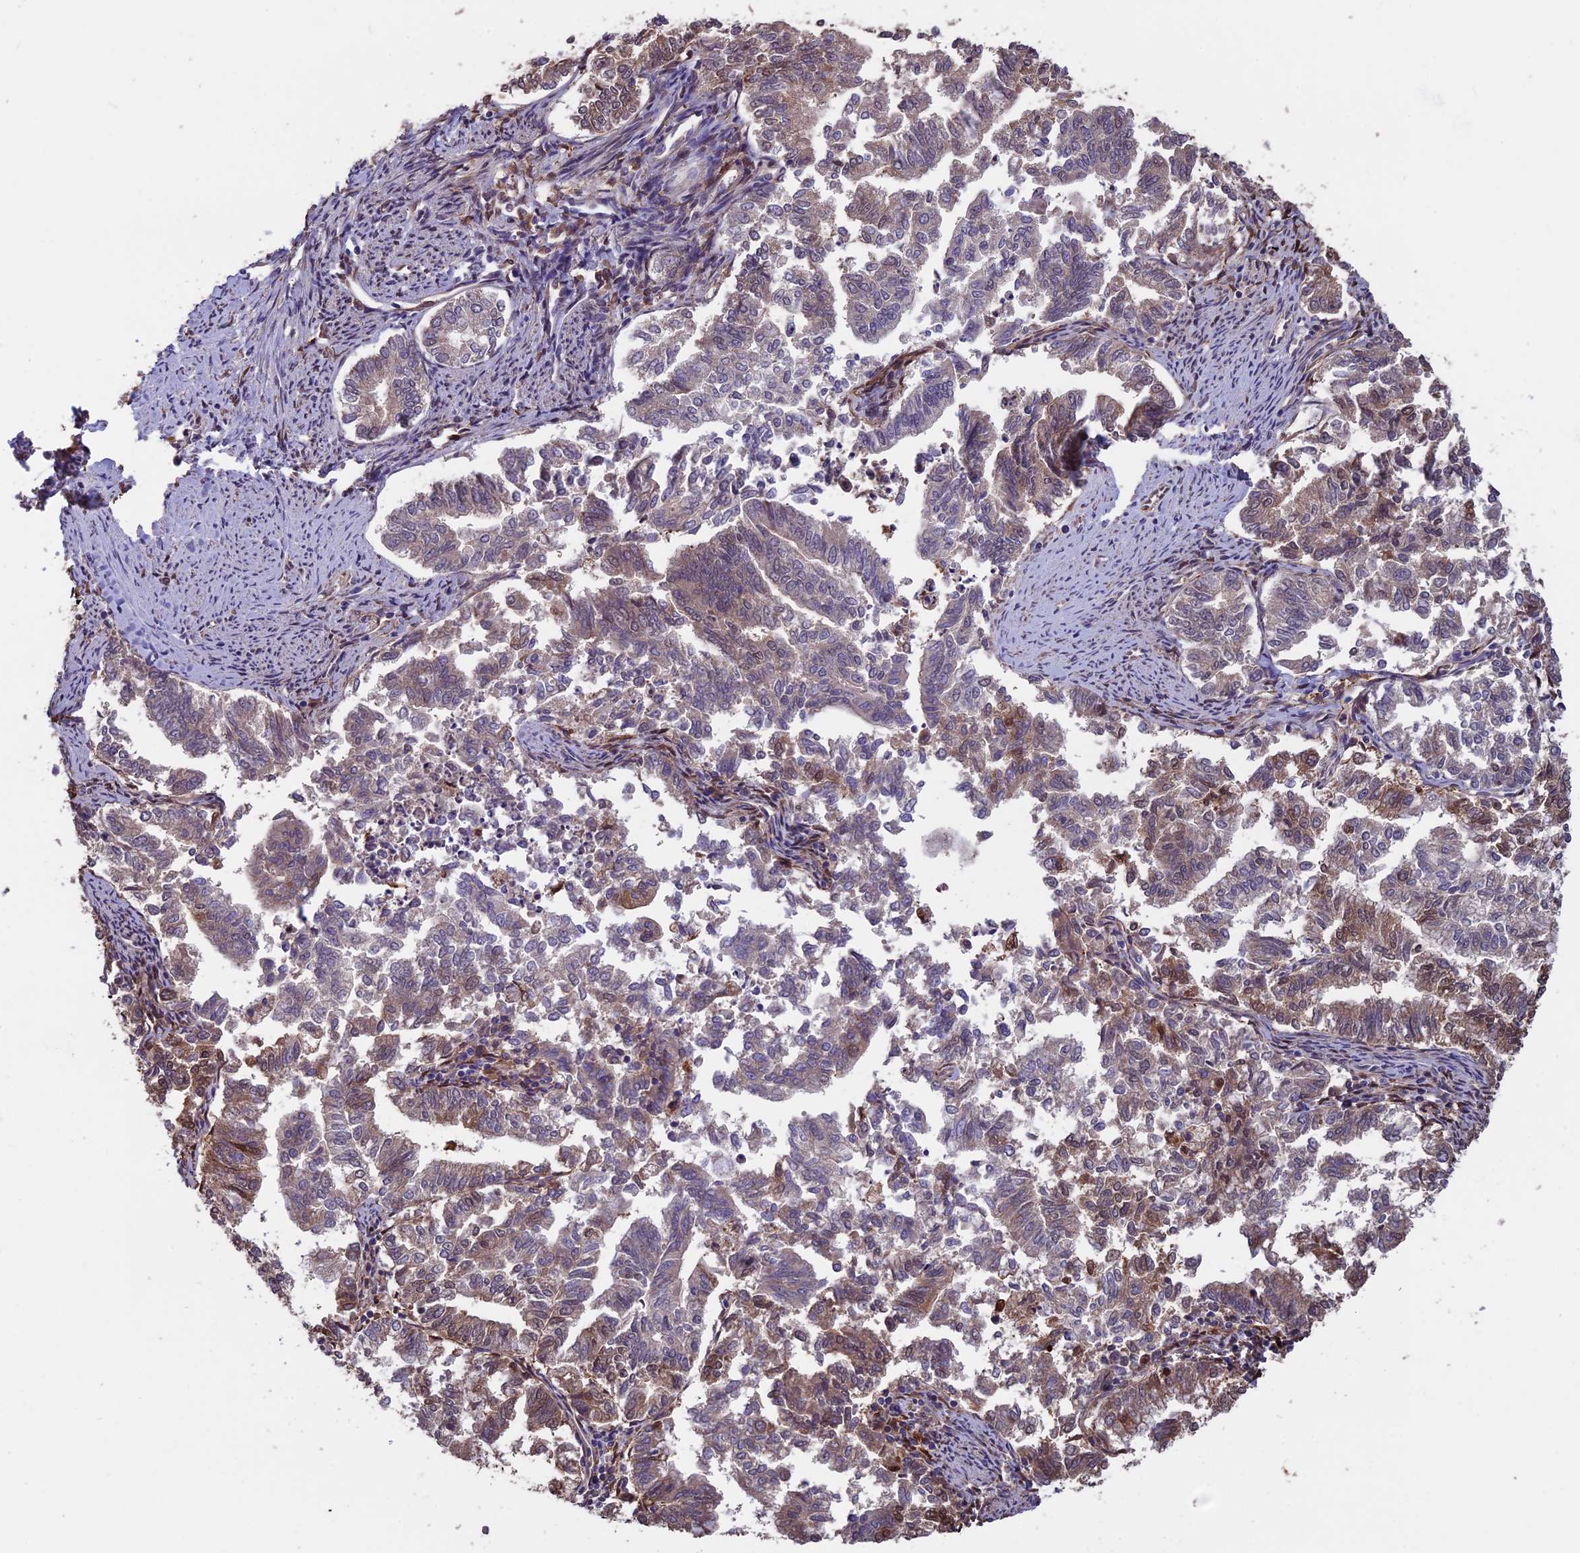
{"staining": {"intensity": "weak", "quantity": "25%-75%", "location": "cytoplasmic/membranous"}, "tissue": "endometrial cancer", "cell_type": "Tumor cells", "image_type": "cancer", "snomed": [{"axis": "morphology", "description": "Adenocarcinoma, NOS"}, {"axis": "topography", "description": "Endometrium"}], "caption": "Endometrial cancer (adenocarcinoma) stained for a protein exhibits weak cytoplasmic/membranous positivity in tumor cells.", "gene": "VWA3A", "patient": {"sex": "female", "age": 79}}